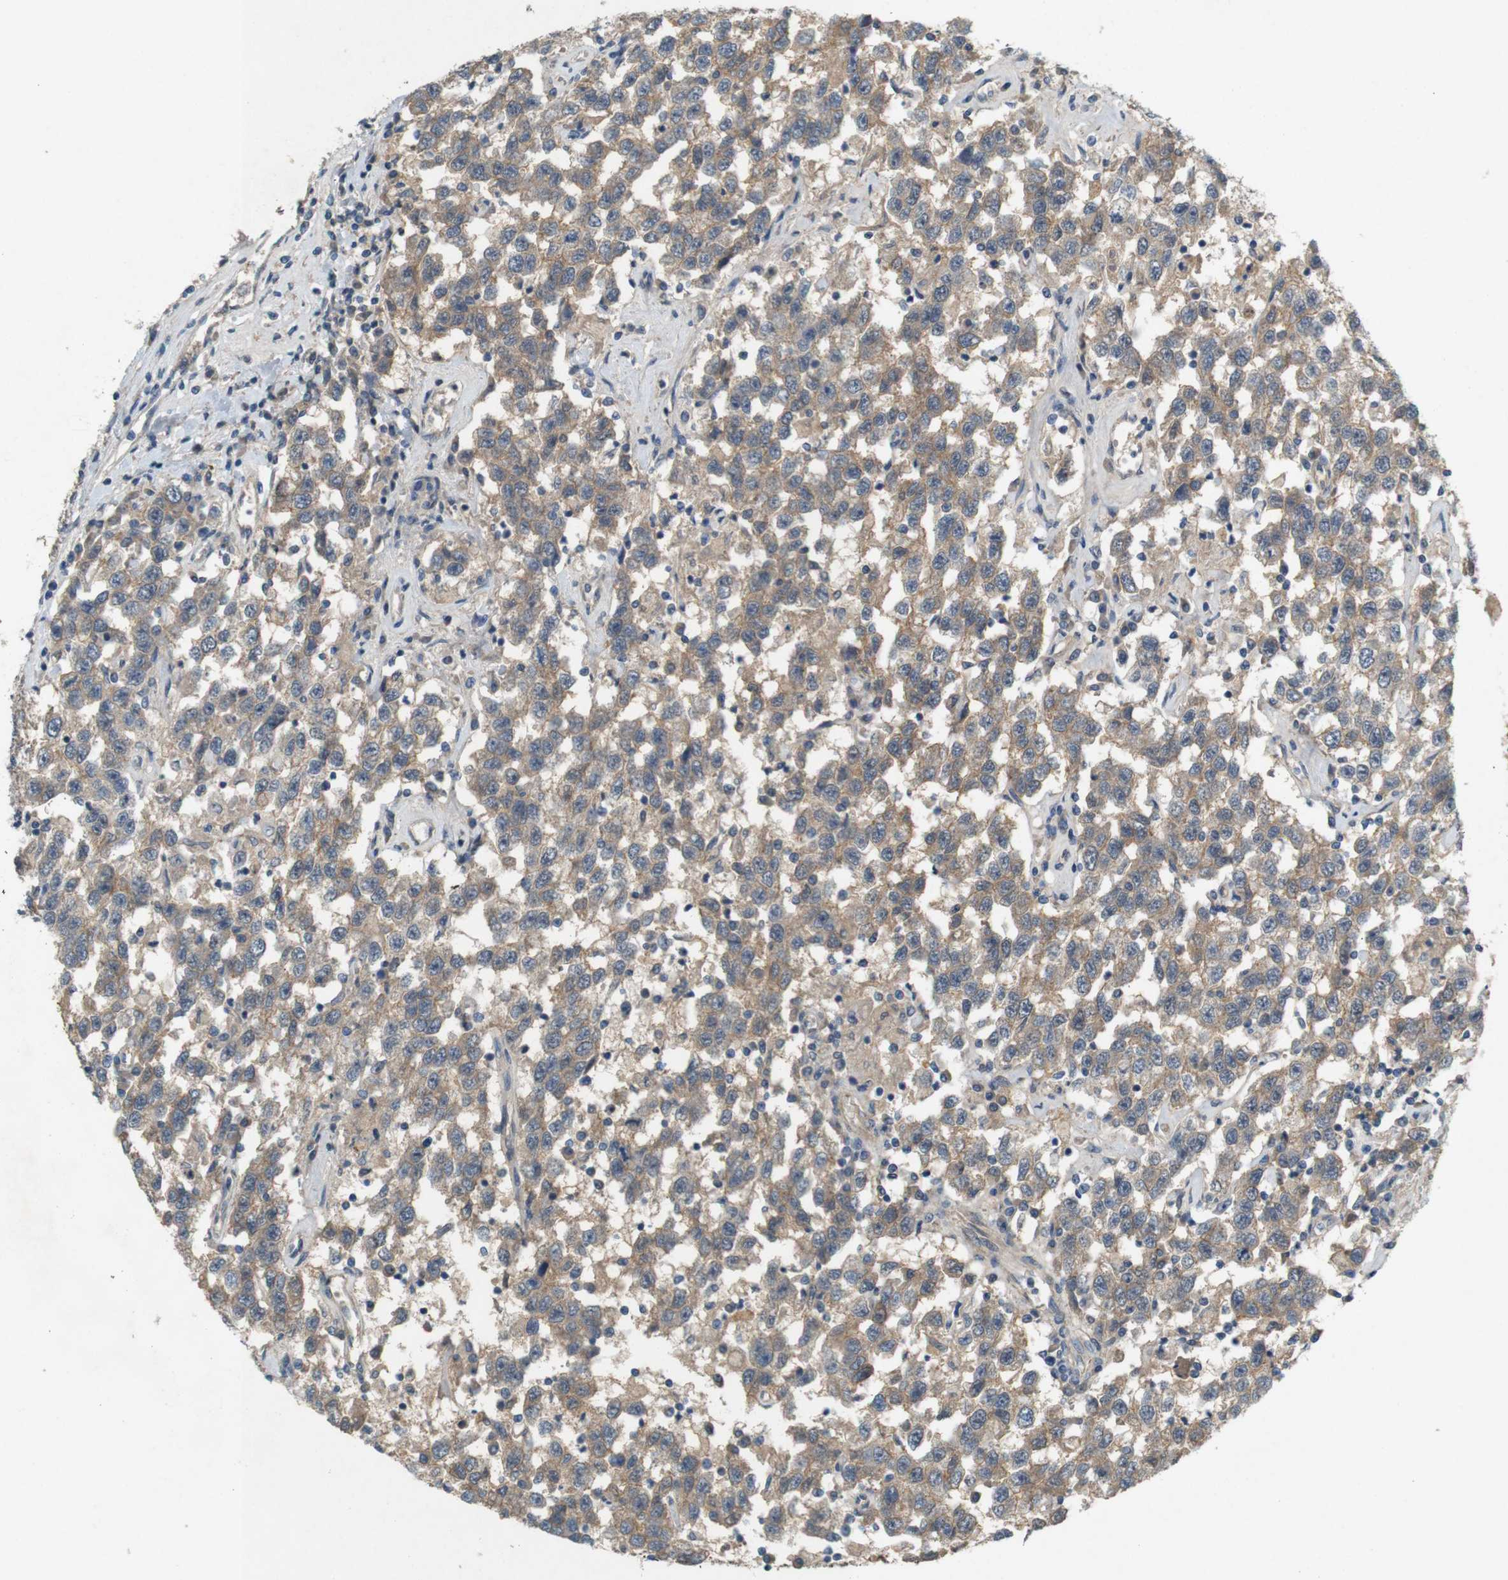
{"staining": {"intensity": "weak", "quantity": ">75%", "location": "cytoplasmic/membranous"}, "tissue": "testis cancer", "cell_type": "Tumor cells", "image_type": "cancer", "snomed": [{"axis": "morphology", "description": "Seminoma, NOS"}, {"axis": "topography", "description": "Testis"}], "caption": "Immunohistochemistry micrograph of testis cancer (seminoma) stained for a protein (brown), which demonstrates low levels of weak cytoplasmic/membranous staining in about >75% of tumor cells.", "gene": "PVR", "patient": {"sex": "male", "age": 41}}